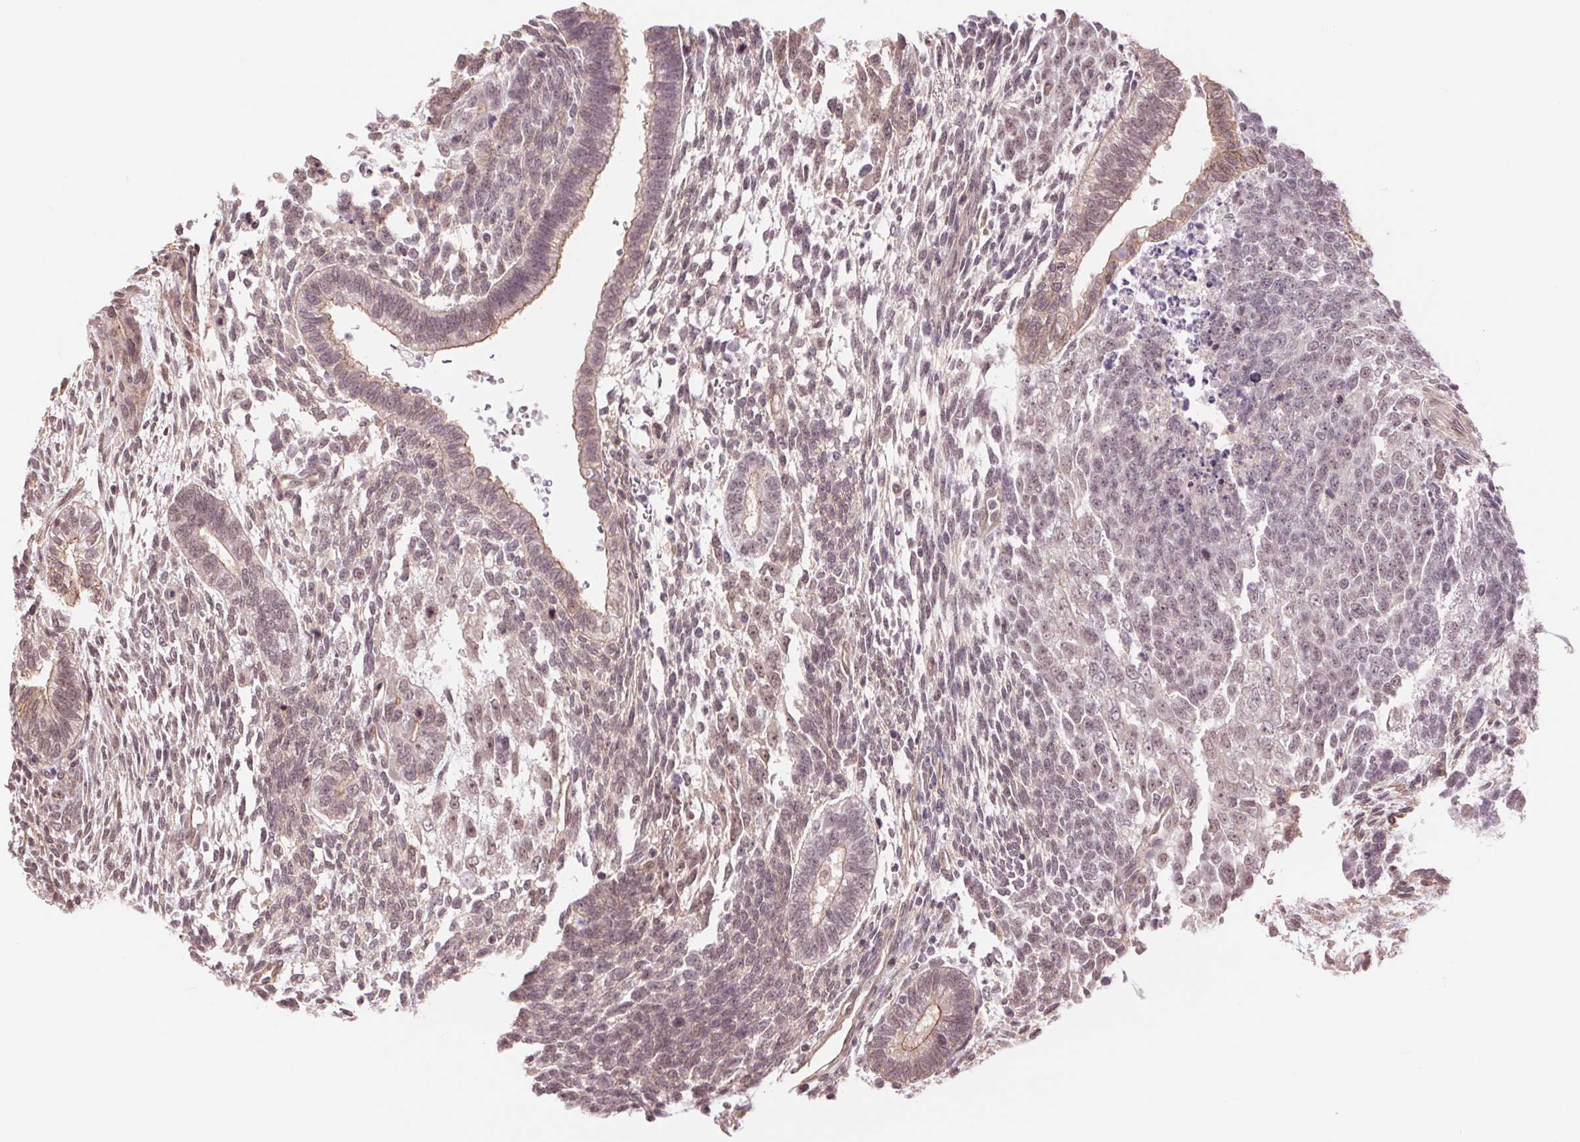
{"staining": {"intensity": "weak", "quantity": "25%-75%", "location": "cytoplasmic/membranous,nuclear"}, "tissue": "testis cancer", "cell_type": "Tumor cells", "image_type": "cancer", "snomed": [{"axis": "morphology", "description": "Carcinoma, Embryonal, NOS"}, {"axis": "topography", "description": "Testis"}], "caption": "Approximately 25%-75% of tumor cells in human testis embryonal carcinoma display weak cytoplasmic/membranous and nuclear protein expression as visualized by brown immunohistochemical staining.", "gene": "PALM", "patient": {"sex": "male", "age": 23}}